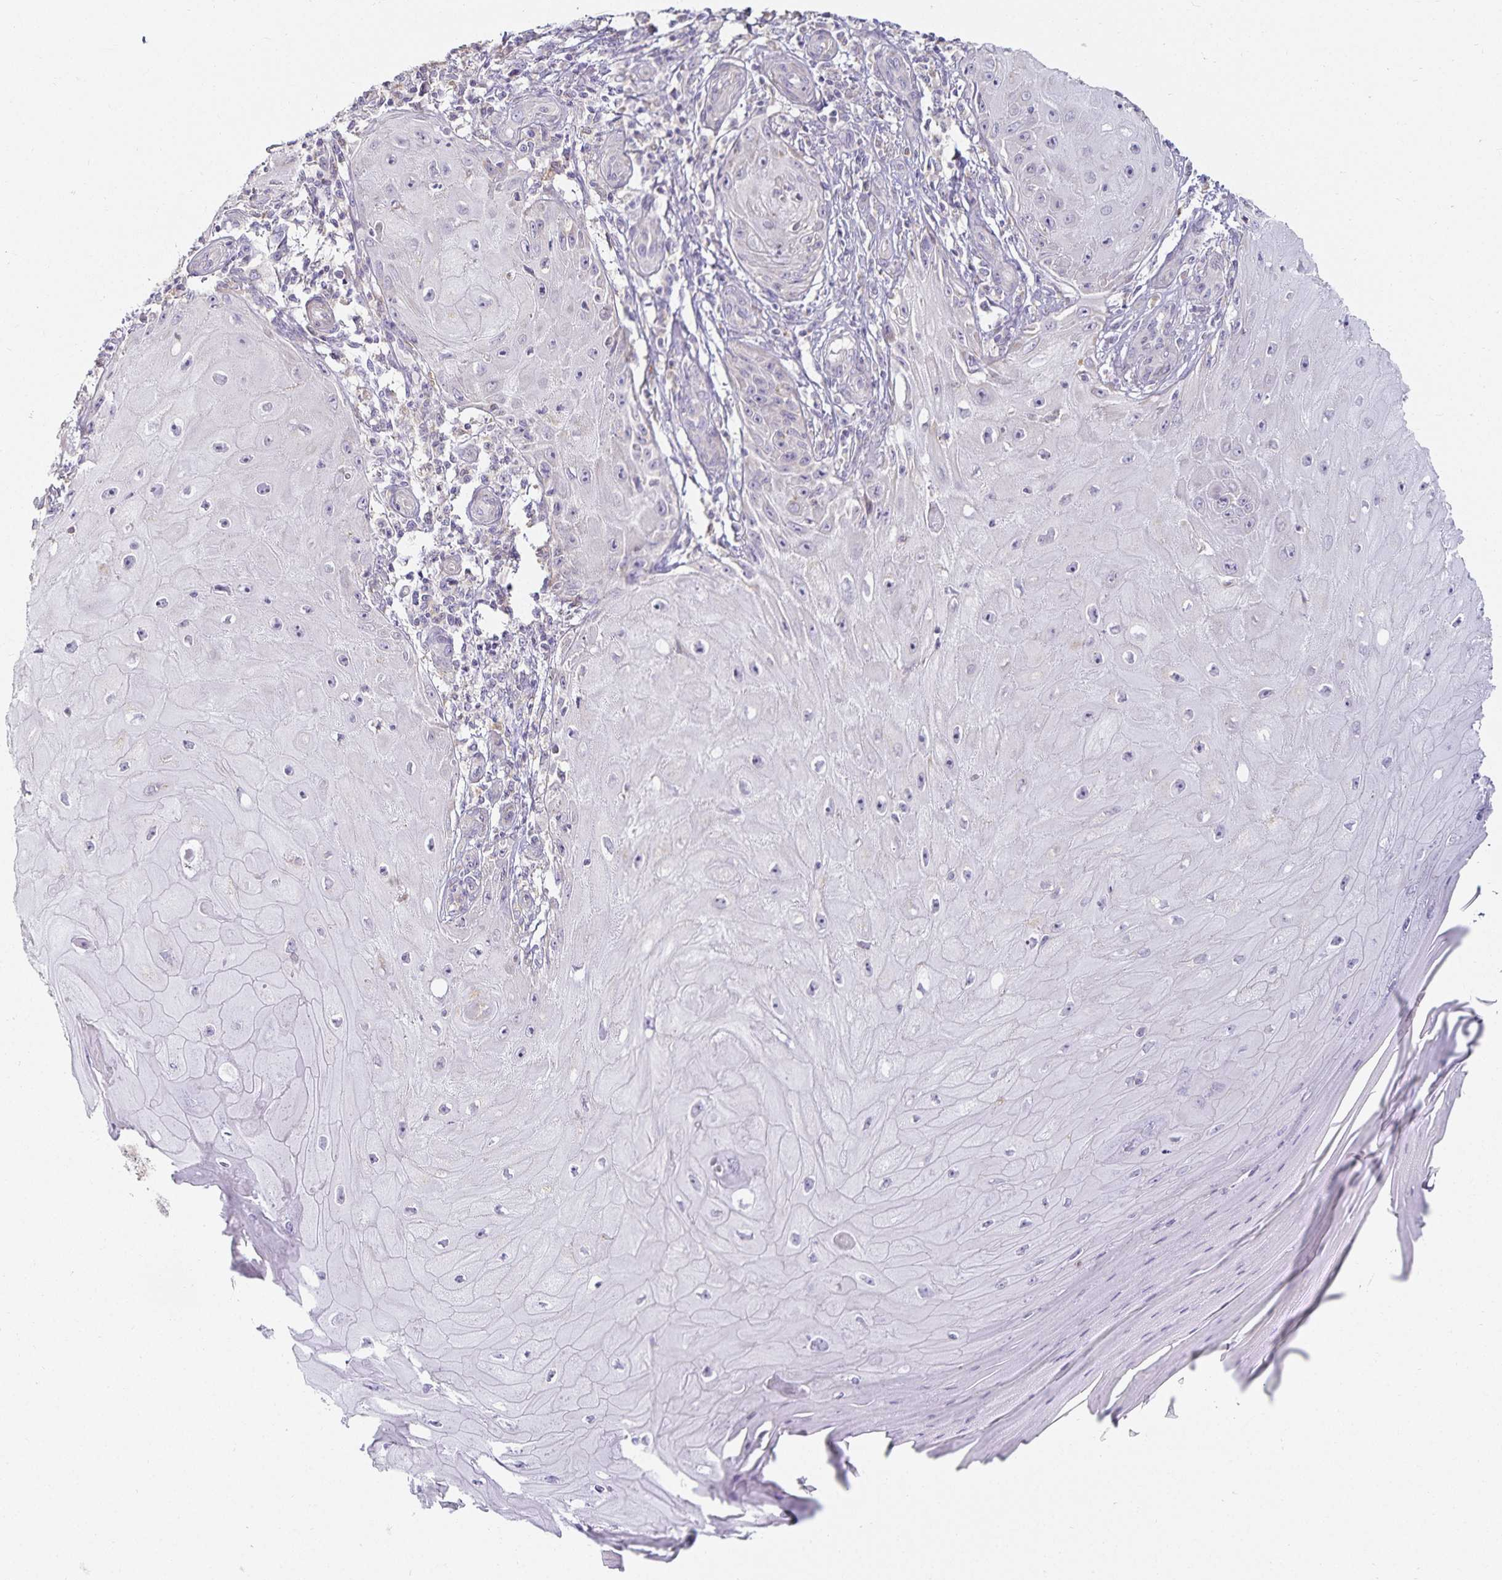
{"staining": {"intensity": "negative", "quantity": "none", "location": "none"}, "tissue": "skin cancer", "cell_type": "Tumor cells", "image_type": "cancer", "snomed": [{"axis": "morphology", "description": "Squamous cell carcinoma, NOS"}, {"axis": "topography", "description": "Skin"}], "caption": "An image of human skin squamous cell carcinoma is negative for staining in tumor cells.", "gene": "GP2", "patient": {"sex": "female", "age": 77}}